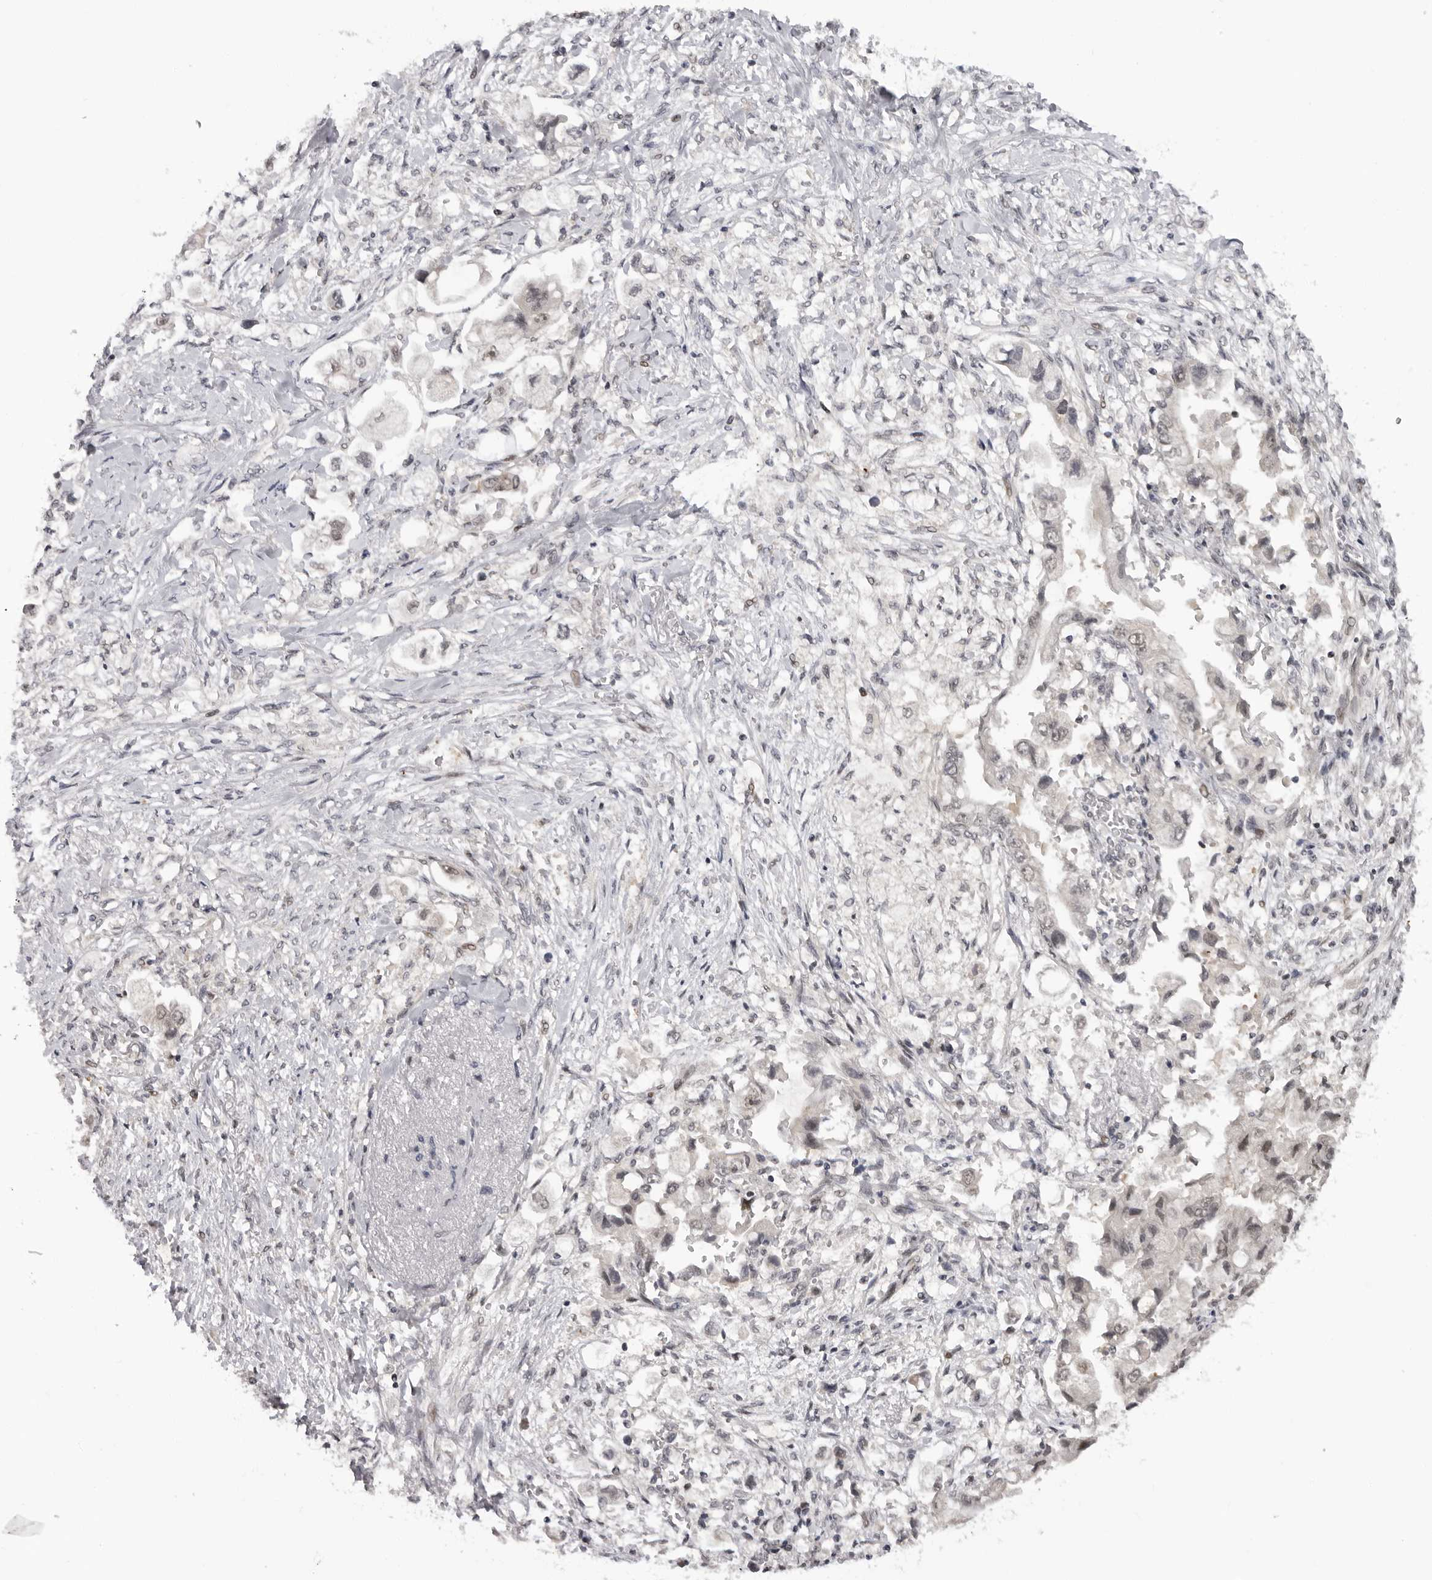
{"staining": {"intensity": "weak", "quantity": ">75%", "location": "nuclear"}, "tissue": "stomach cancer", "cell_type": "Tumor cells", "image_type": "cancer", "snomed": [{"axis": "morphology", "description": "Adenocarcinoma, NOS"}, {"axis": "topography", "description": "Stomach"}], "caption": "DAB immunohistochemical staining of human stomach cancer exhibits weak nuclear protein positivity in approximately >75% of tumor cells.", "gene": "ALPK2", "patient": {"sex": "male", "age": 62}}